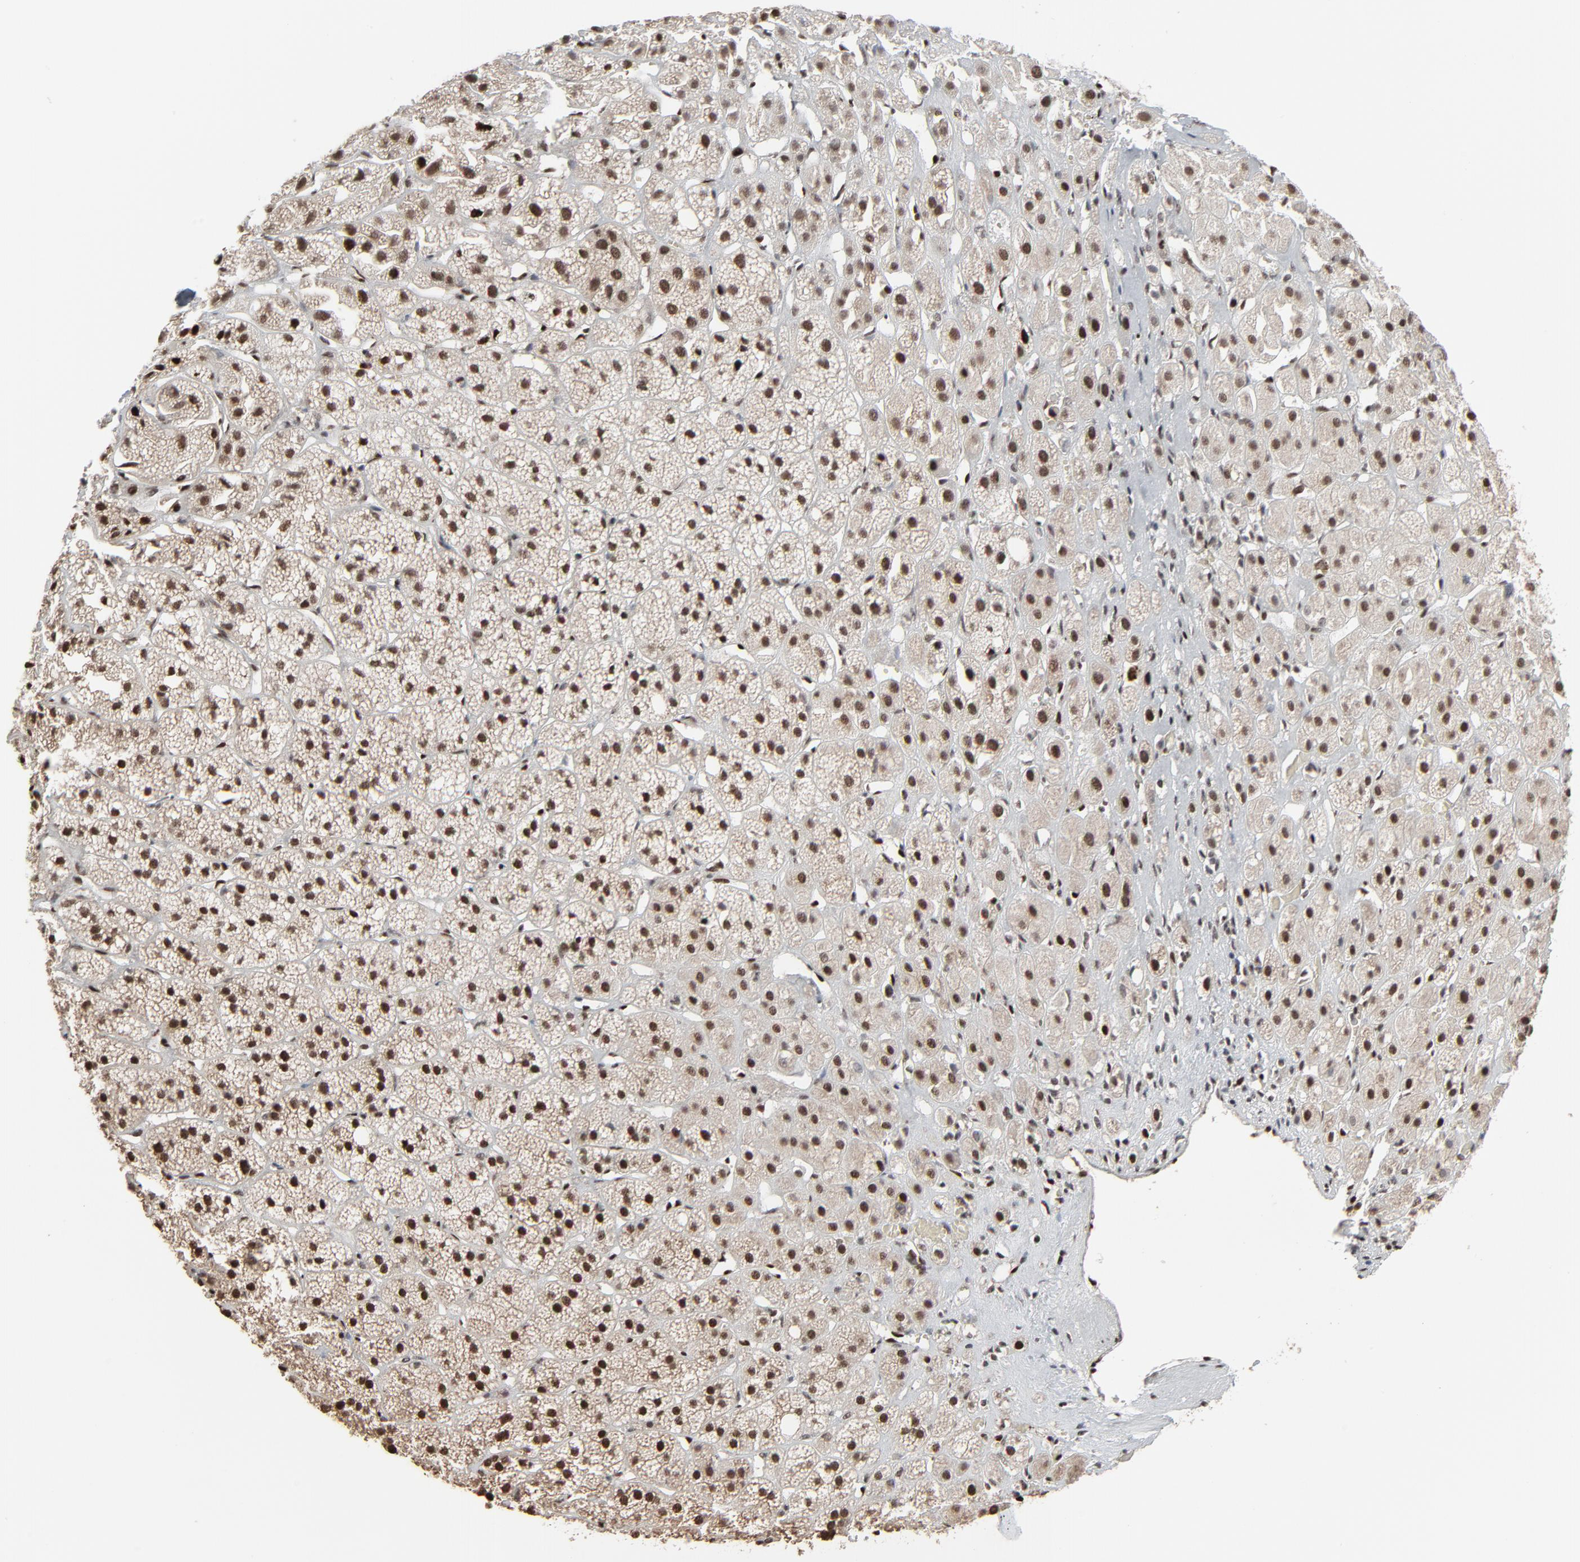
{"staining": {"intensity": "strong", "quantity": ">75%", "location": "cytoplasmic/membranous,nuclear"}, "tissue": "adrenal gland", "cell_type": "Glandular cells", "image_type": "normal", "snomed": [{"axis": "morphology", "description": "Normal tissue, NOS"}, {"axis": "topography", "description": "Adrenal gland"}], "caption": "Immunohistochemical staining of unremarkable human adrenal gland demonstrates high levels of strong cytoplasmic/membranous,nuclear positivity in about >75% of glandular cells.", "gene": "MEIS2", "patient": {"sex": "female", "age": 71}}